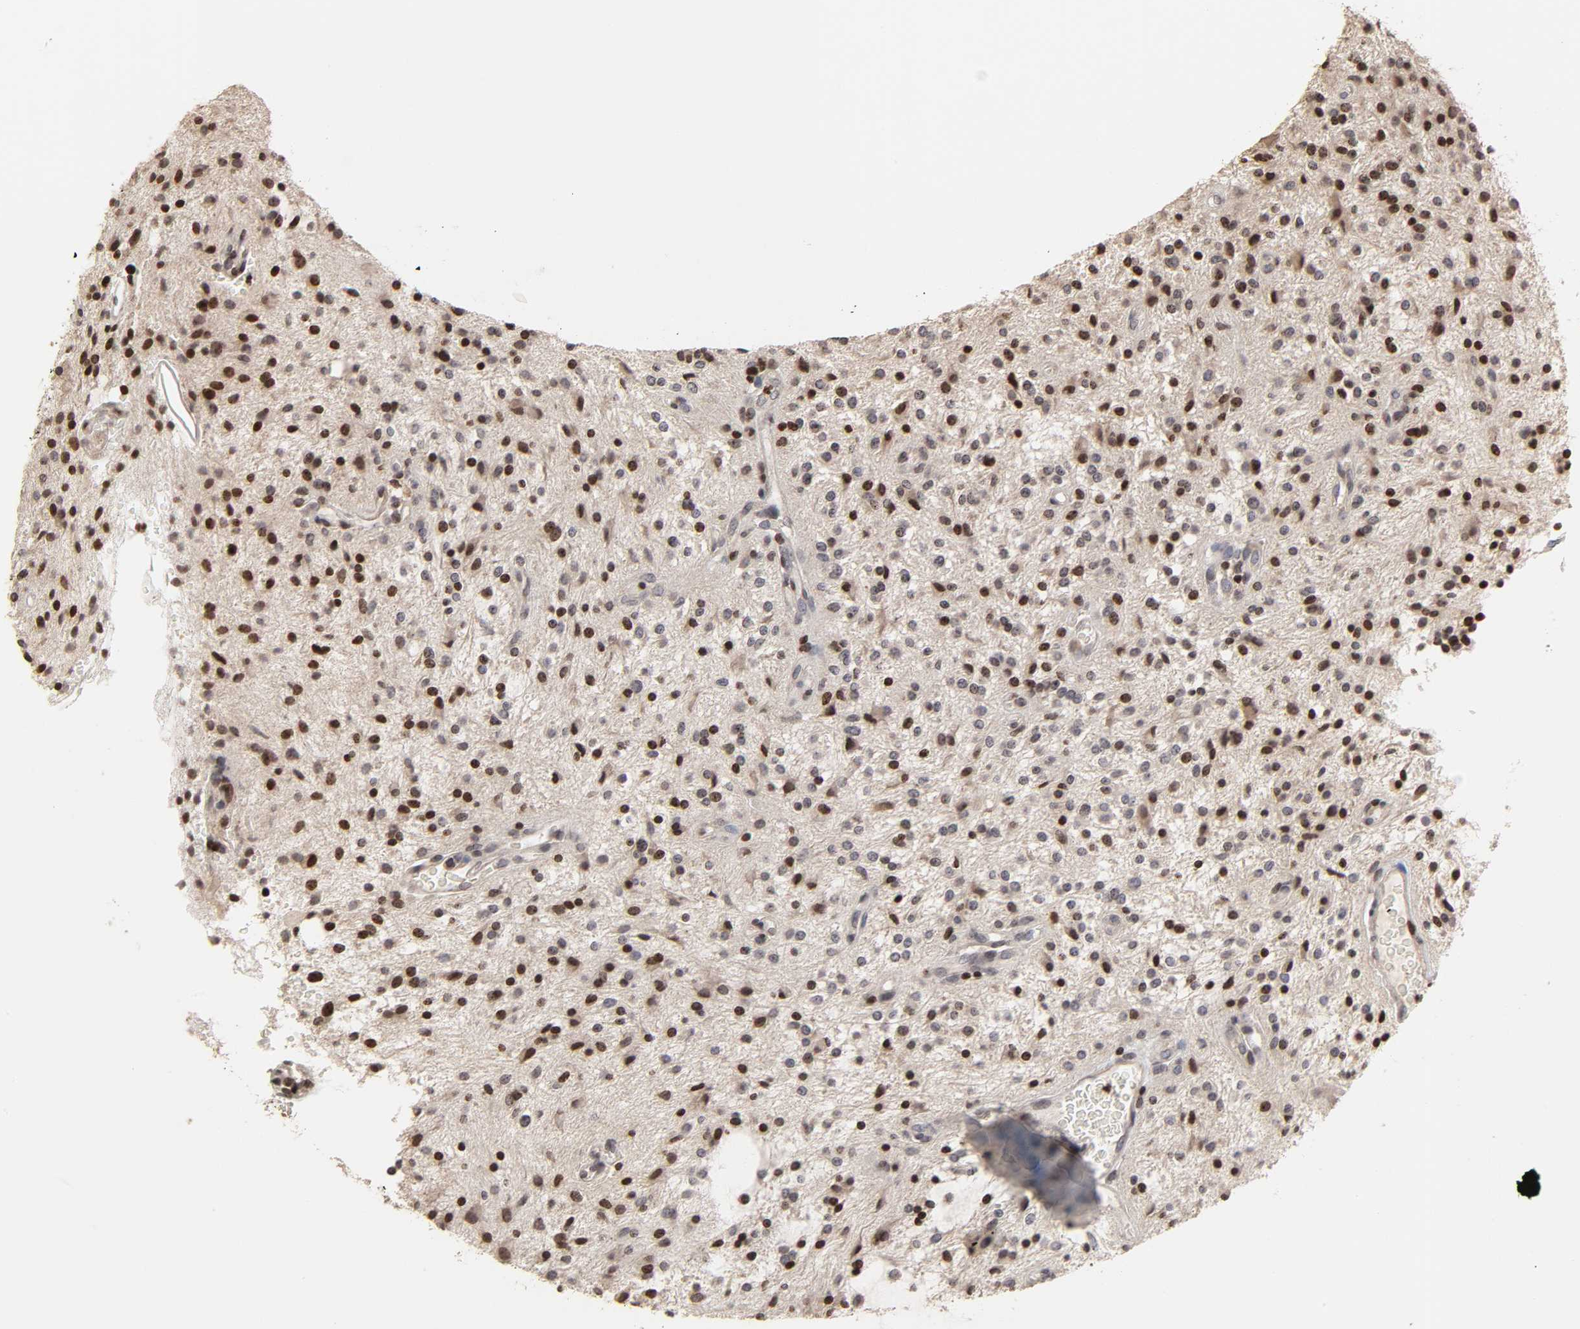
{"staining": {"intensity": "moderate", "quantity": "25%-75%", "location": "nuclear"}, "tissue": "glioma", "cell_type": "Tumor cells", "image_type": "cancer", "snomed": [{"axis": "morphology", "description": "Glioma, malignant, NOS"}, {"axis": "topography", "description": "Cerebellum"}], "caption": "Human malignant glioma stained with a brown dye displays moderate nuclear positive positivity in approximately 25%-75% of tumor cells.", "gene": "ZNF473", "patient": {"sex": "female", "age": 10}}